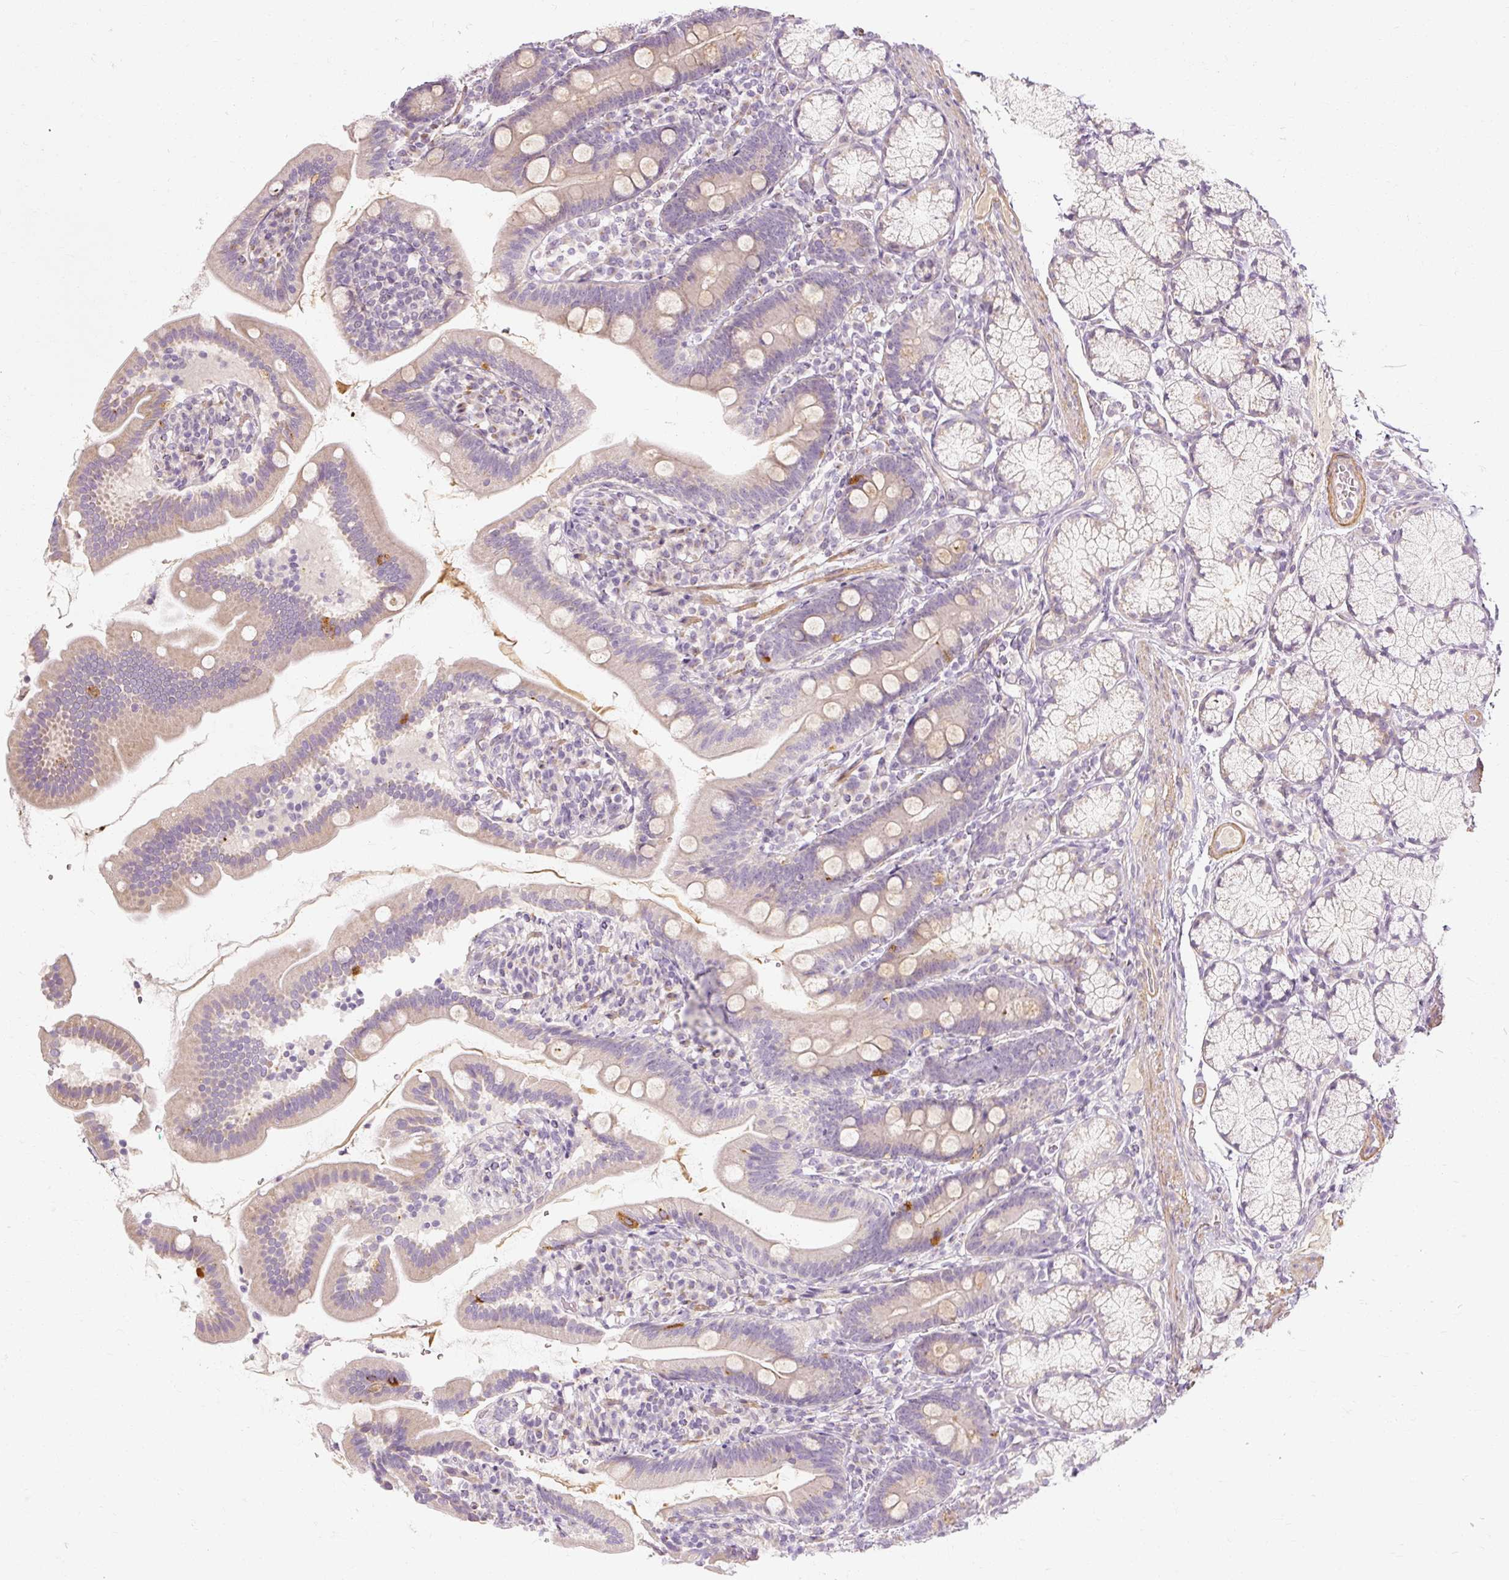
{"staining": {"intensity": "weak", "quantity": "25%-75%", "location": "cytoplasmic/membranous"}, "tissue": "duodenum", "cell_type": "Glandular cells", "image_type": "normal", "snomed": [{"axis": "morphology", "description": "Normal tissue, NOS"}, {"axis": "topography", "description": "Duodenum"}], "caption": "Duodenum was stained to show a protein in brown. There is low levels of weak cytoplasmic/membranous positivity in approximately 25%-75% of glandular cells. Using DAB (brown) and hematoxylin (blue) stains, captured at high magnification using brightfield microscopy.", "gene": "CAPN3", "patient": {"sex": "female", "age": 67}}